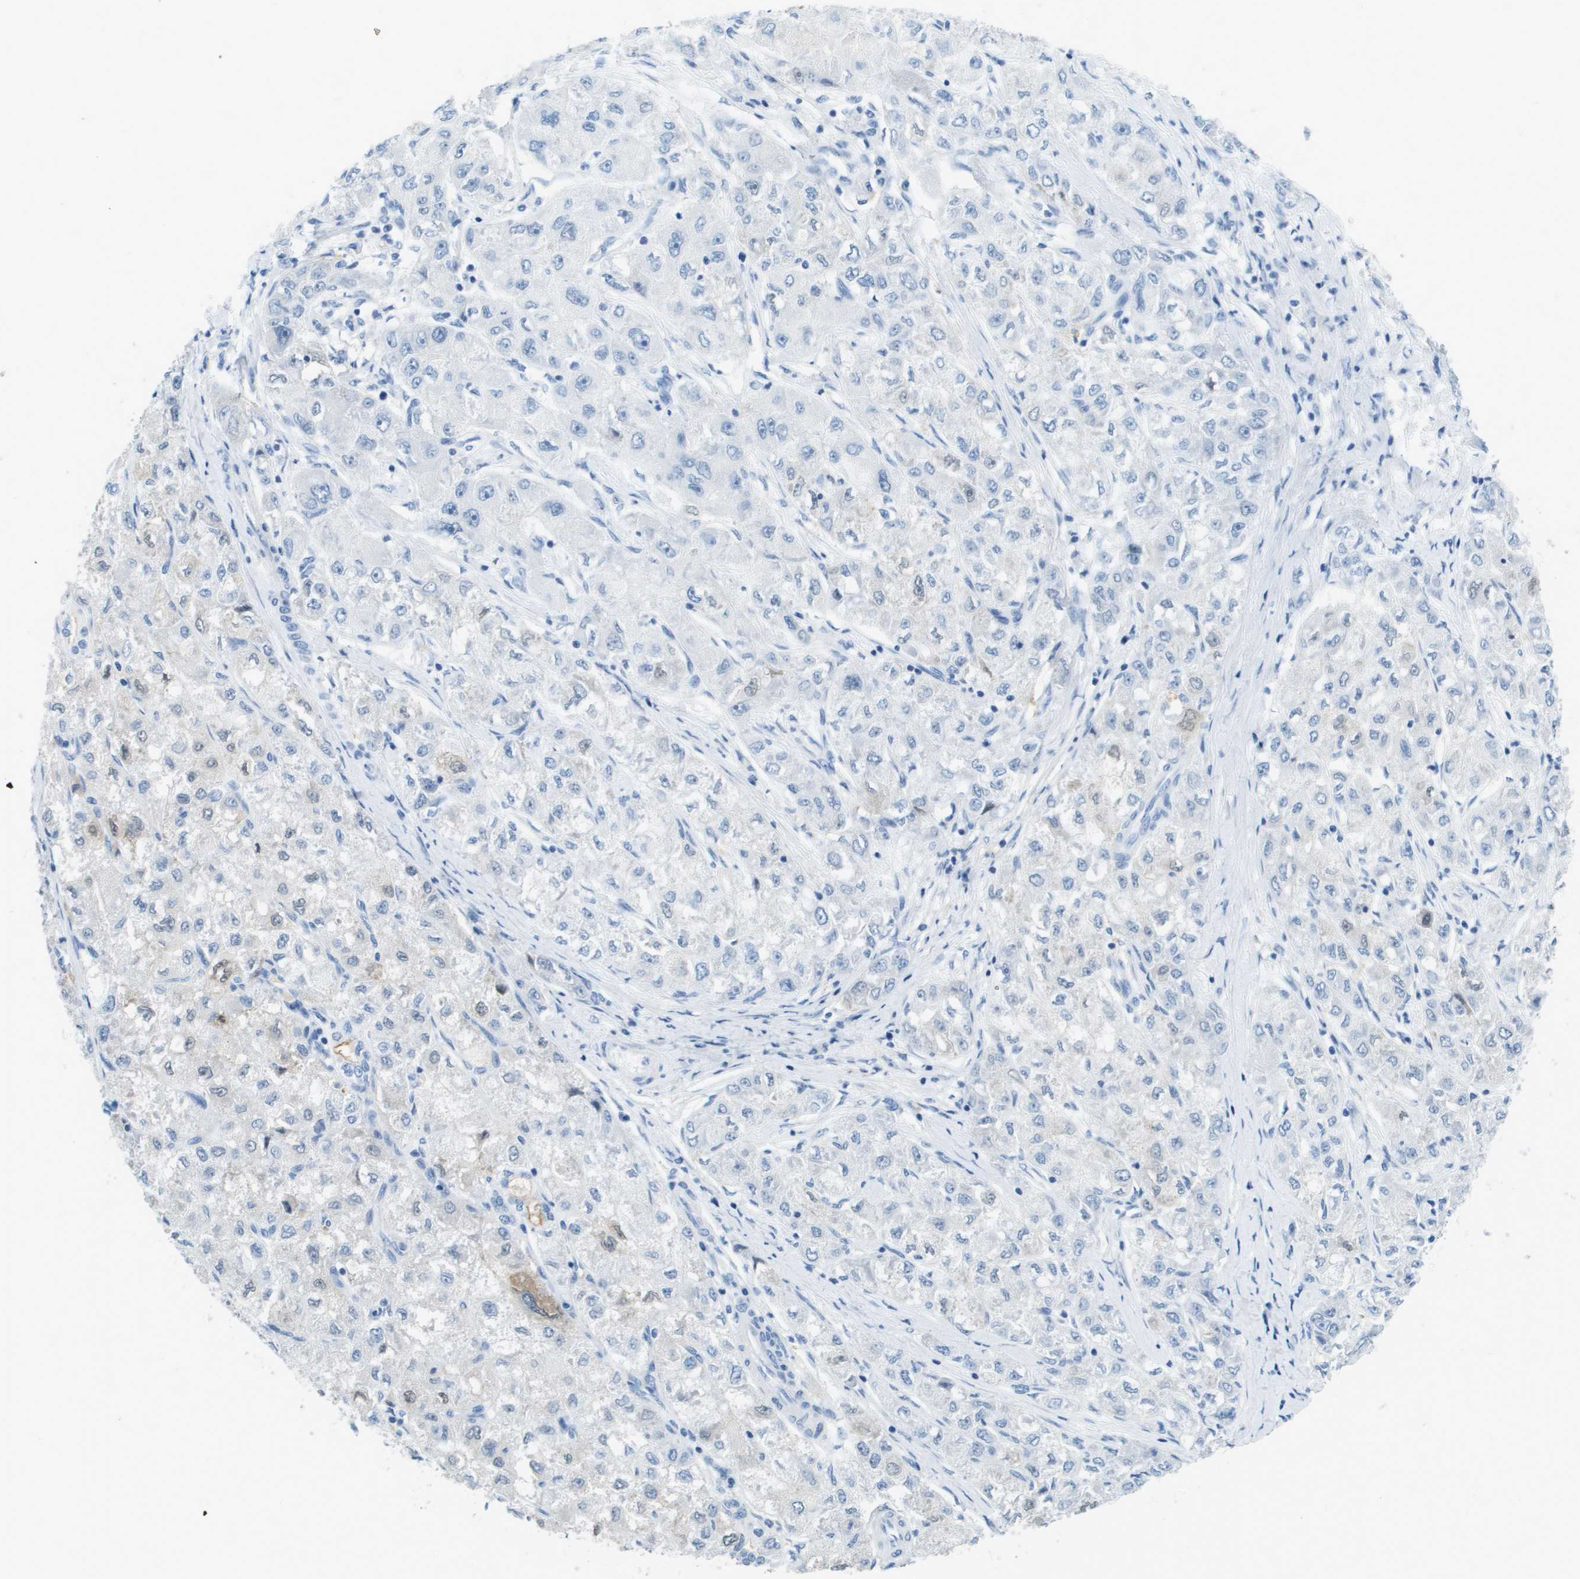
{"staining": {"intensity": "negative", "quantity": "none", "location": "none"}, "tissue": "liver cancer", "cell_type": "Tumor cells", "image_type": "cancer", "snomed": [{"axis": "morphology", "description": "Carcinoma, Hepatocellular, NOS"}, {"axis": "topography", "description": "Liver"}], "caption": "An image of liver cancer stained for a protein demonstrates no brown staining in tumor cells.", "gene": "CDHR2", "patient": {"sex": "male", "age": 80}}